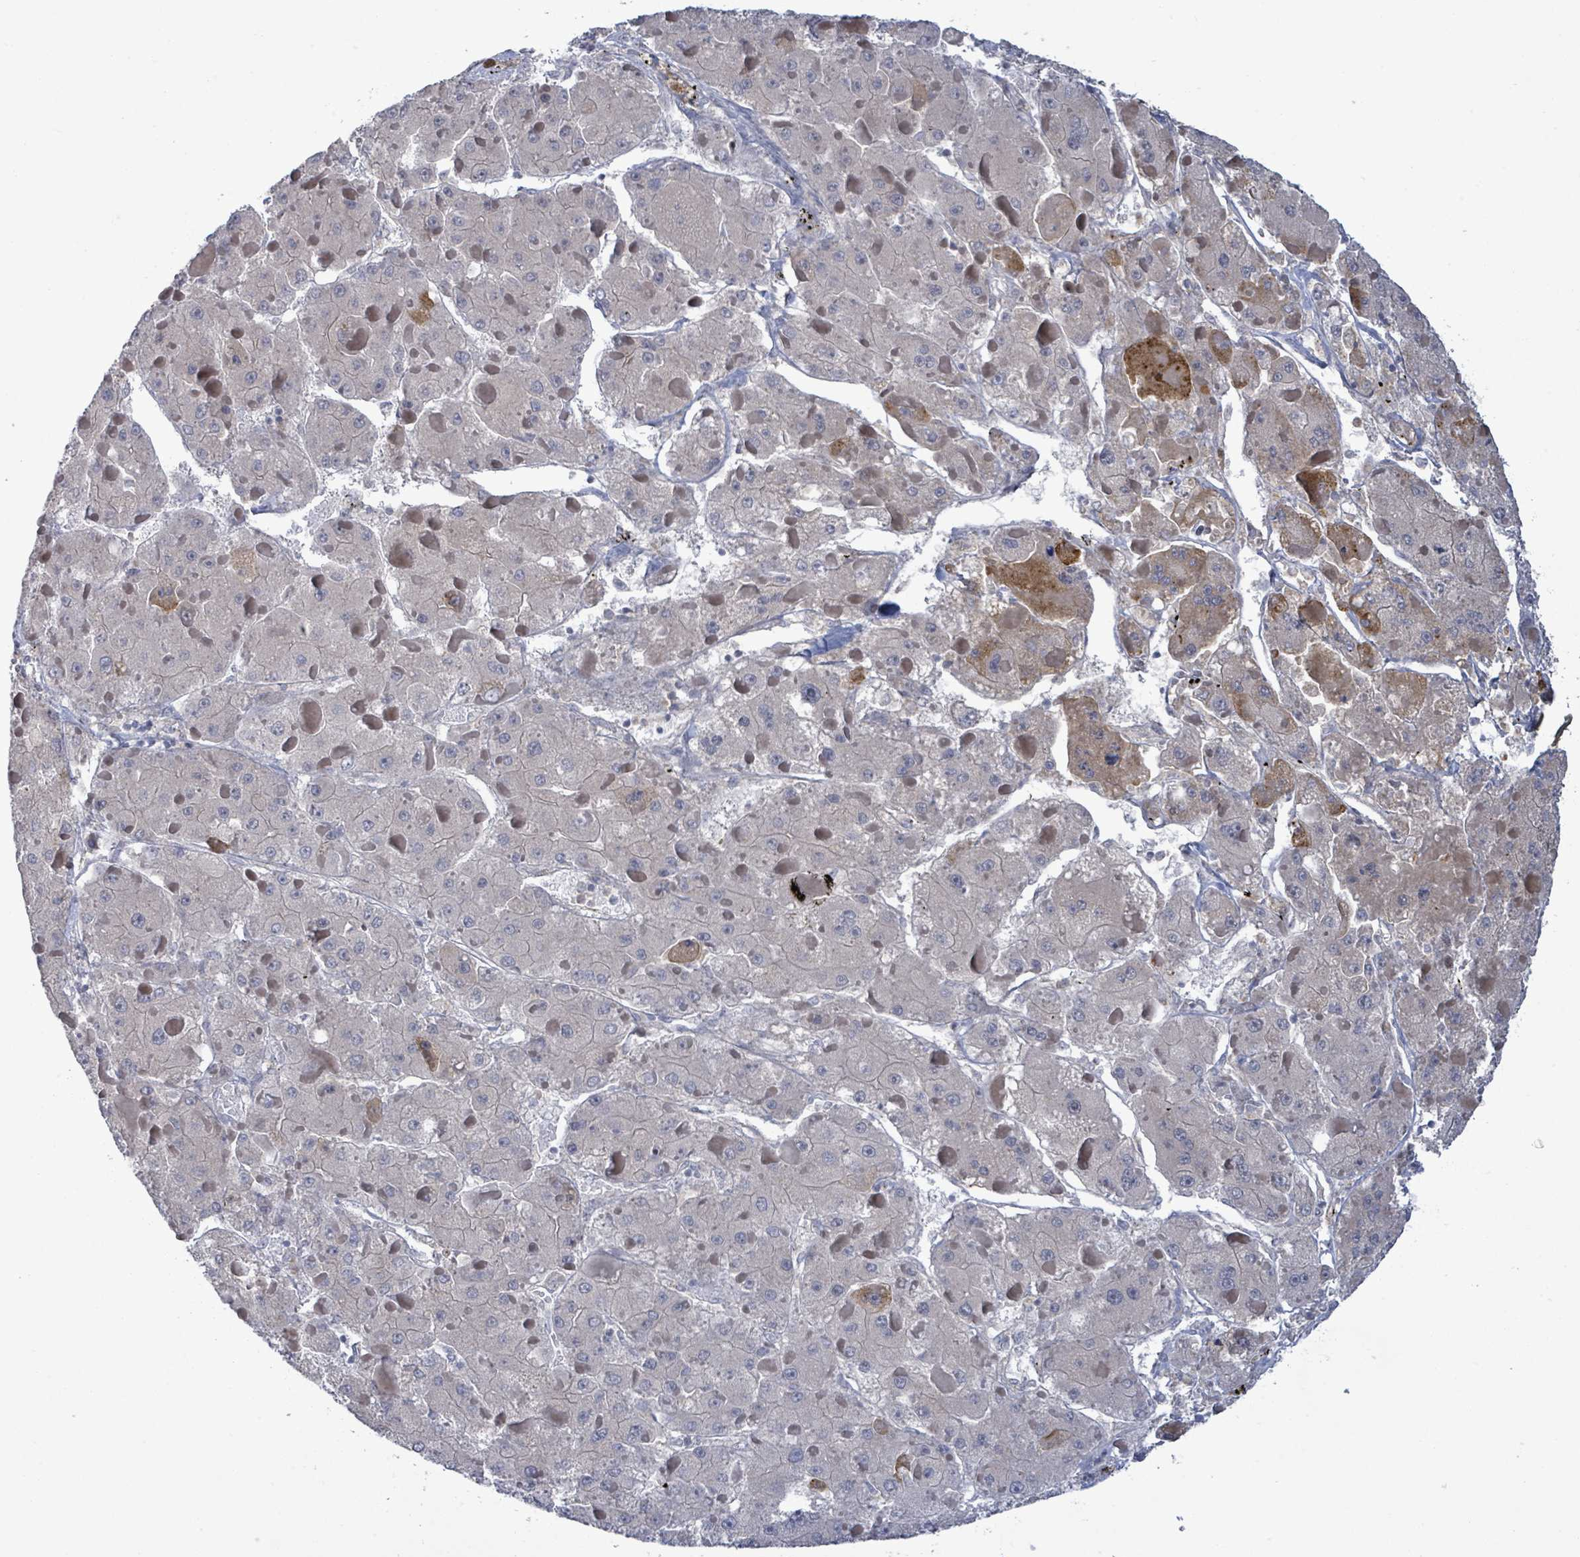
{"staining": {"intensity": "negative", "quantity": "none", "location": "none"}, "tissue": "liver cancer", "cell_type": "Tumor cells", "image_type": "cancer", "snomed": [{"axis": "morphology", "description": "Carcinoma, Hepatocellular, NOS"}, {"axis": "topography", "description": "Liver"}], "caption": "Immunohistochemistry image of human liver hepatocellular carcinoma stained for a protein (brown), which demonstrates no positivity in tumor cells.", "gene": "SLIT3", "patient": {"sex": "female", "age": 73}}